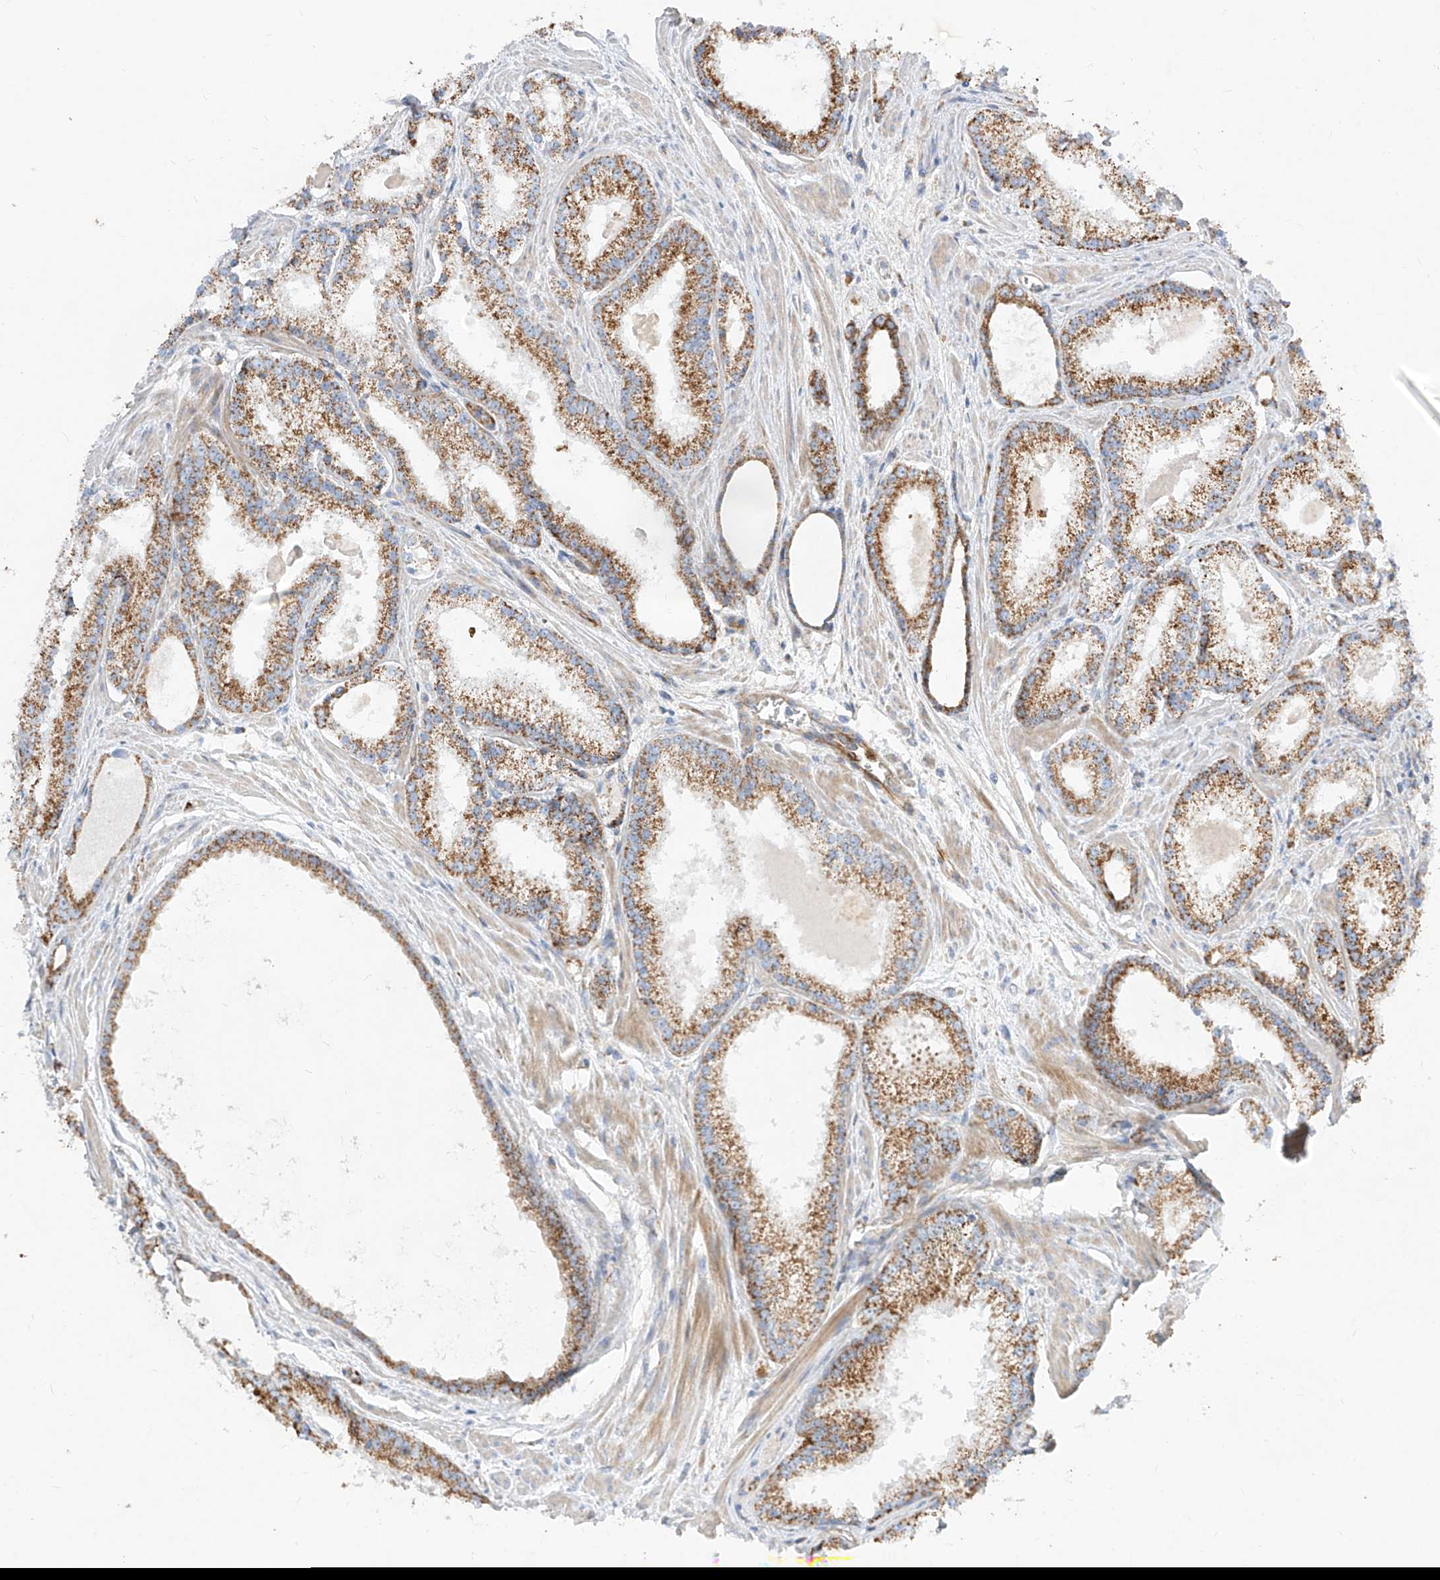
{"staining": {"intensity": "moderate", "quantity": ">75%", "location": "cytoplasmic/membranous"}, "tissue": "prostate cancer", "cell_type": "Tumor cells", "image_type": "cancer", "snomed": [{"axis": "morphology", "description": "Adenocarcinoma, Low grade"}, {"axis": "topography", "description": "Prostate"}], "caption": "Adenocarcinoma (low-grade) (prostate) stained for a protein demonstrates moderate cytoplasmic/membranous positivity in tumor cells.", "gene": "CST9", "patient": {"sex": "male", "age": 54}}